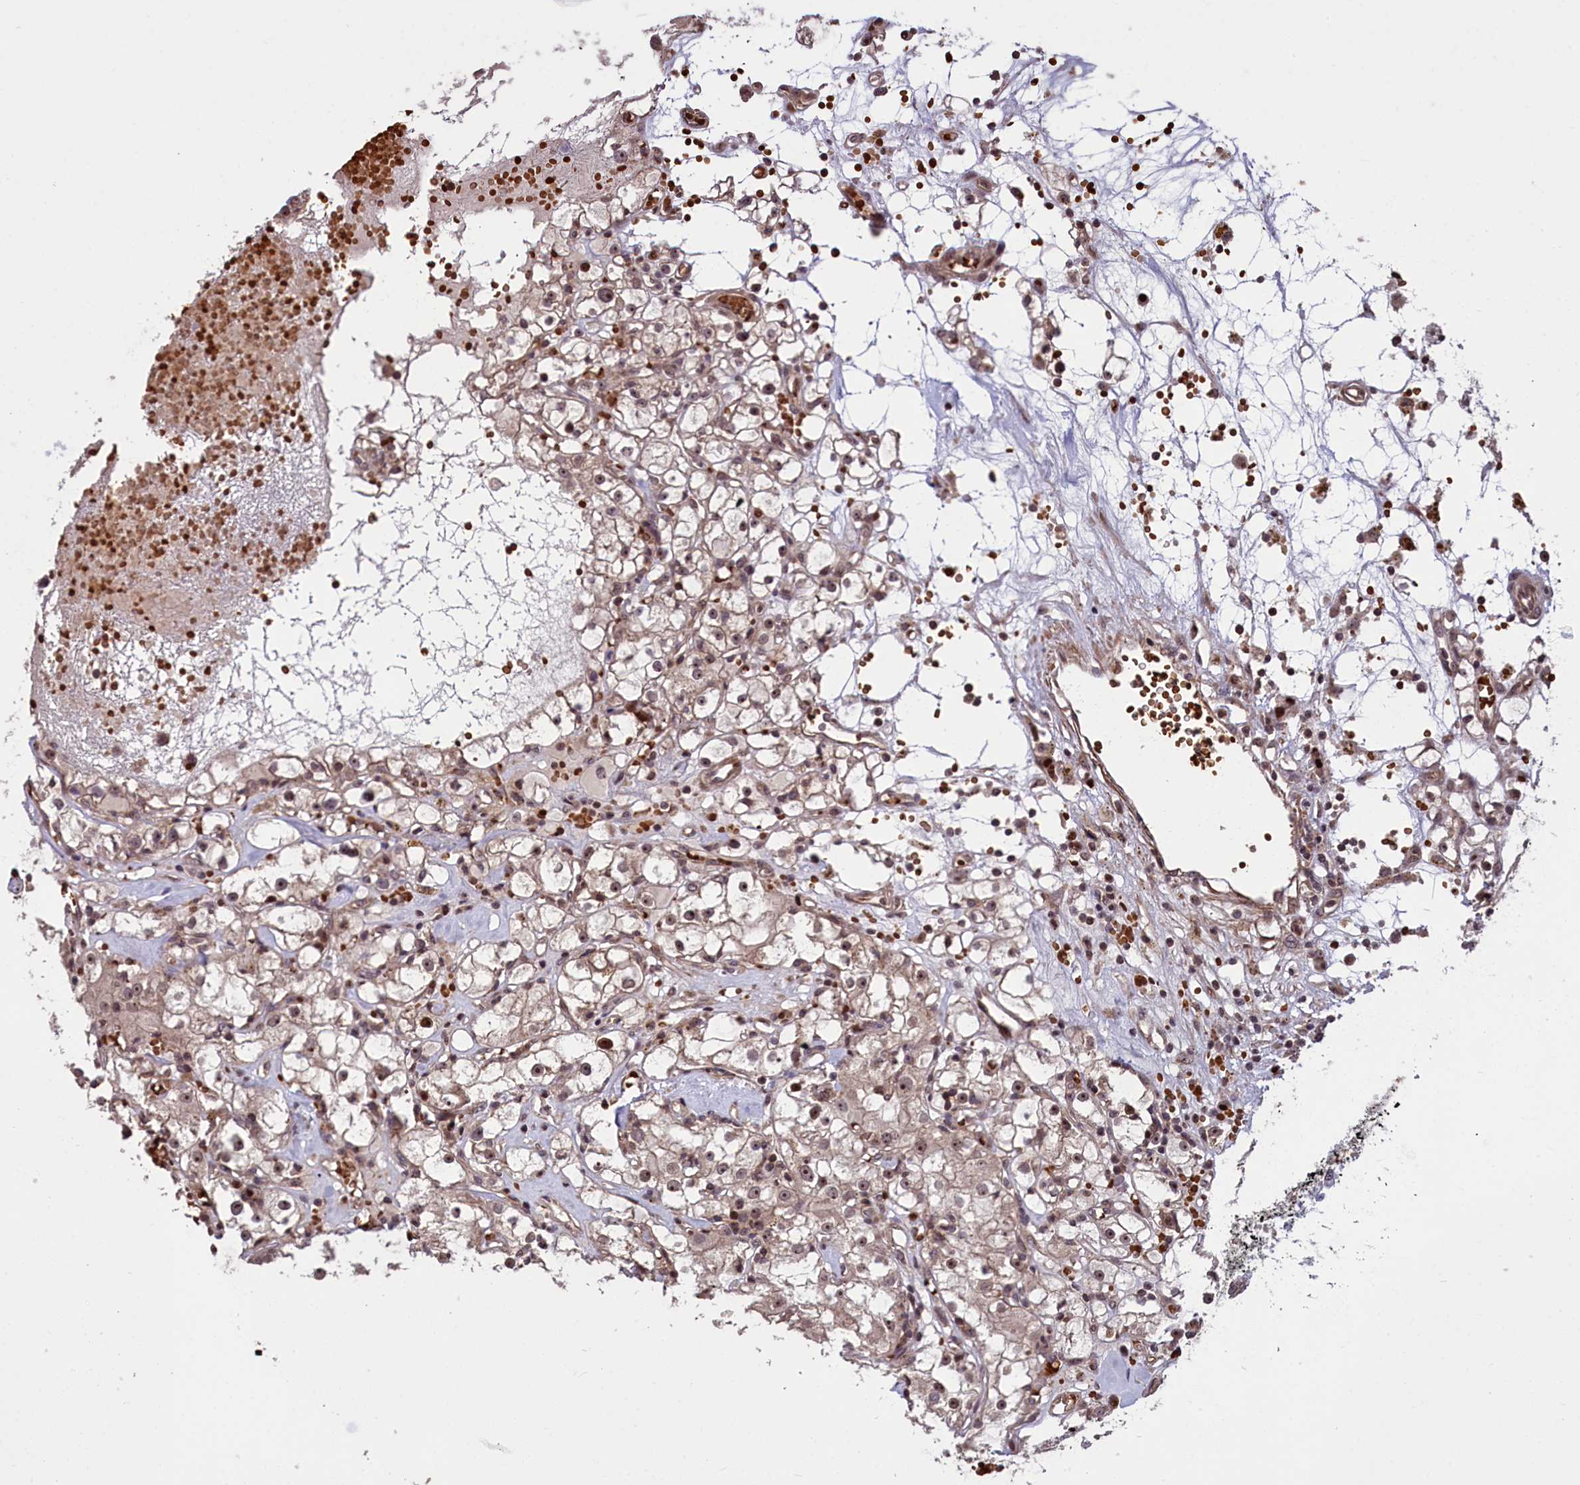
{"staining": {"intensity": "weak", "quantity": ">75%", "location": "cytoplasmic/membranous,nuclear"}, "tissue": "renal cancer", "cell_type": "Tumor cells", "image_type": "cancer", "snomed": [{"axis": "morphology", "description": "Adenocarcinoma, NOS"}, {"axis": "topography", "description": "Kidney"}], "caption": "Renal adenocarcinoma stained for a protein shows weak cytoplasmic/membranous and nuclear positivity in tumor cells.", "gene": "SHFL", "patient": {"sex": "male", "age": 56}}